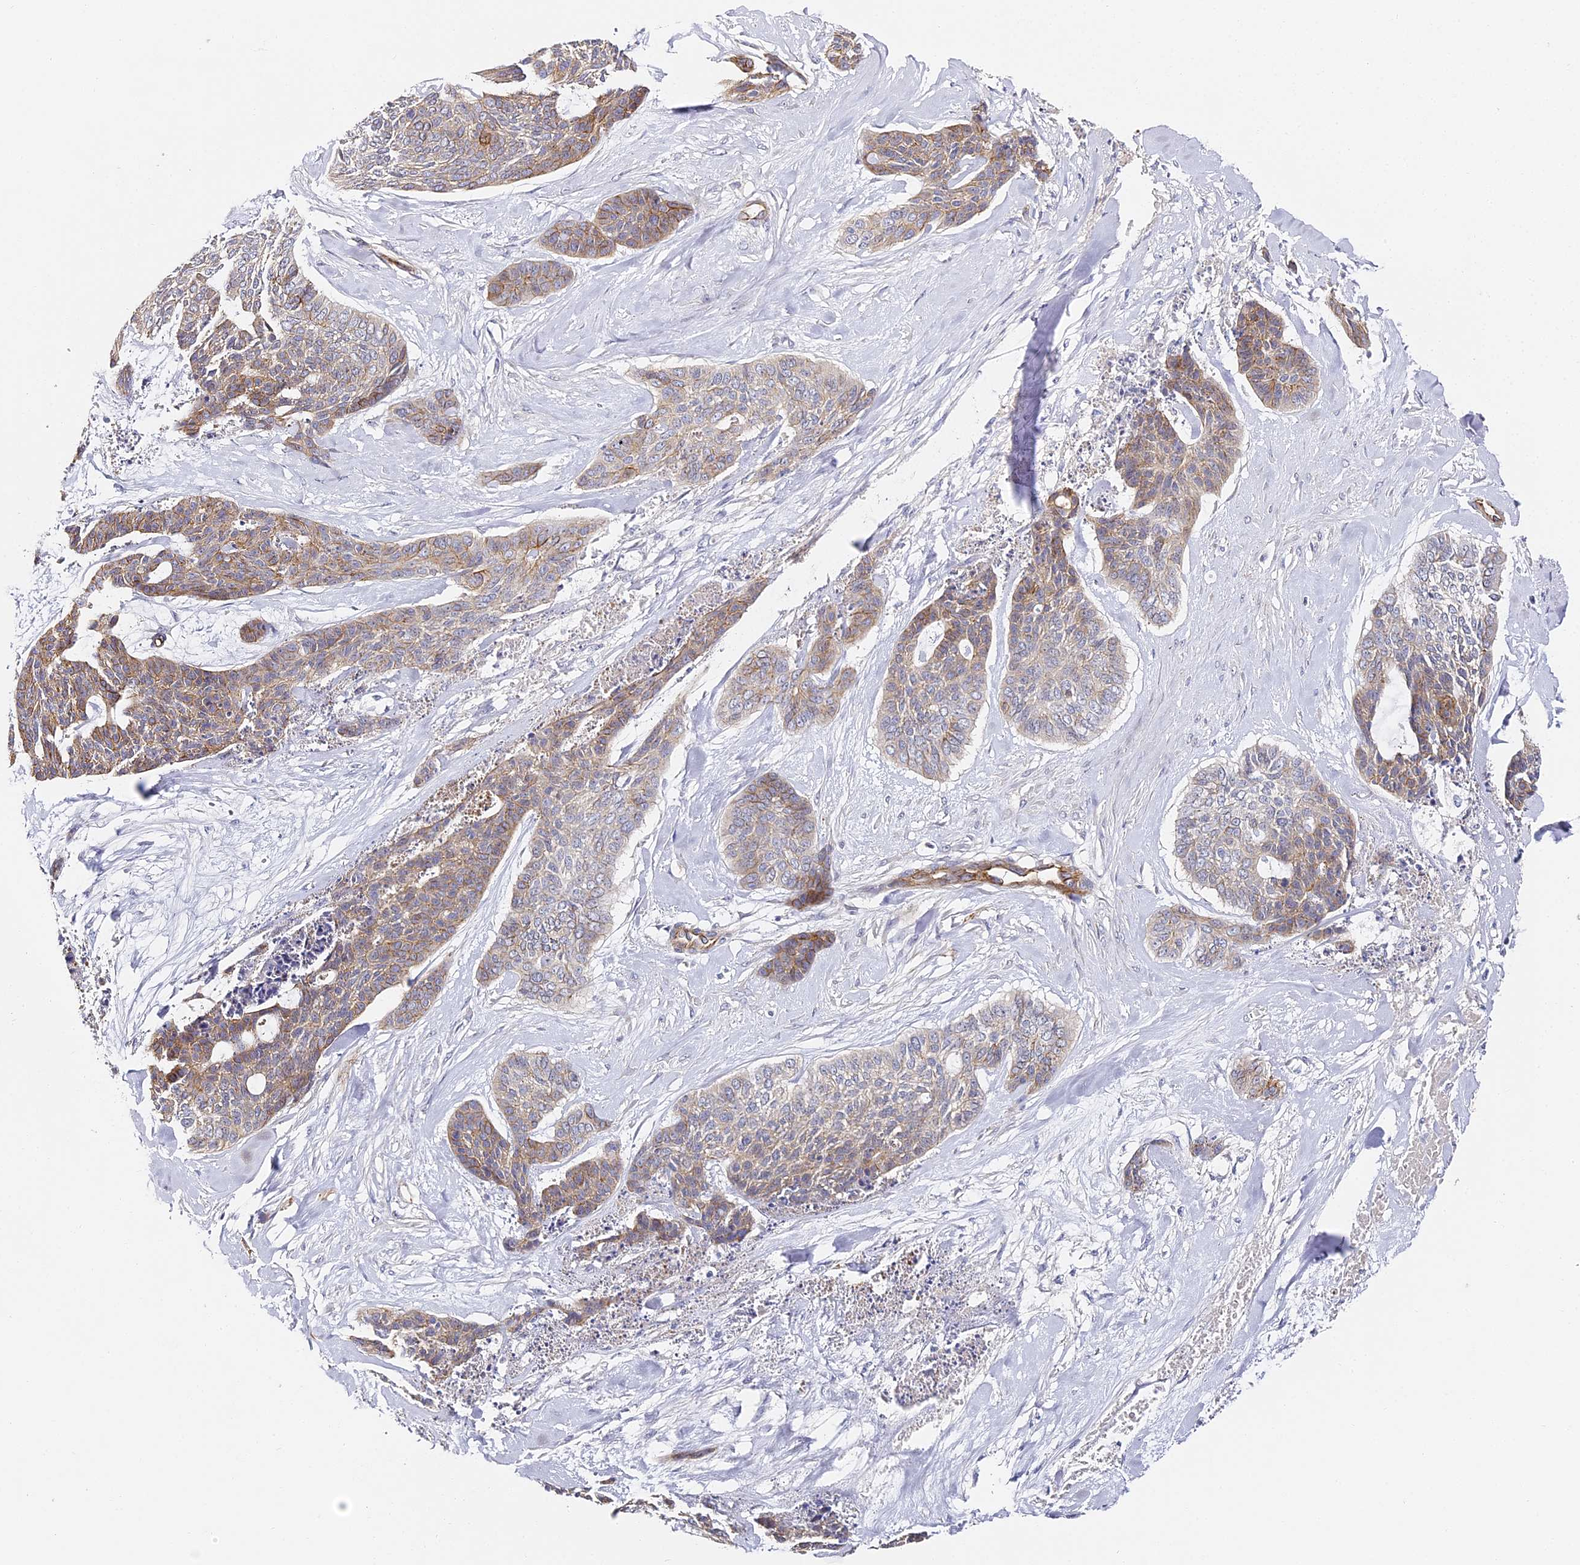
{"staining": {"intensity": "weak", "quantity": "25%-75%", "location": "cytoplasmic/membranous"}, "tissue": "skin cancer", "cell_type": "Tumor cells", "image_type": "cancer", "snomed": [{"axis": "morphology", "description": "Basal cell carcinoma"}, {"axis": "topography", "description": "Skin"}], "caption": "Skin basal cell carcinoma tissue shows weak cytoplasmic/membranous staining in about 25%-75% of tumor cells, visualized by immunohistochemistry.", "gene": "CCDC30", "patient": {"sex": "female", "age": 64}}